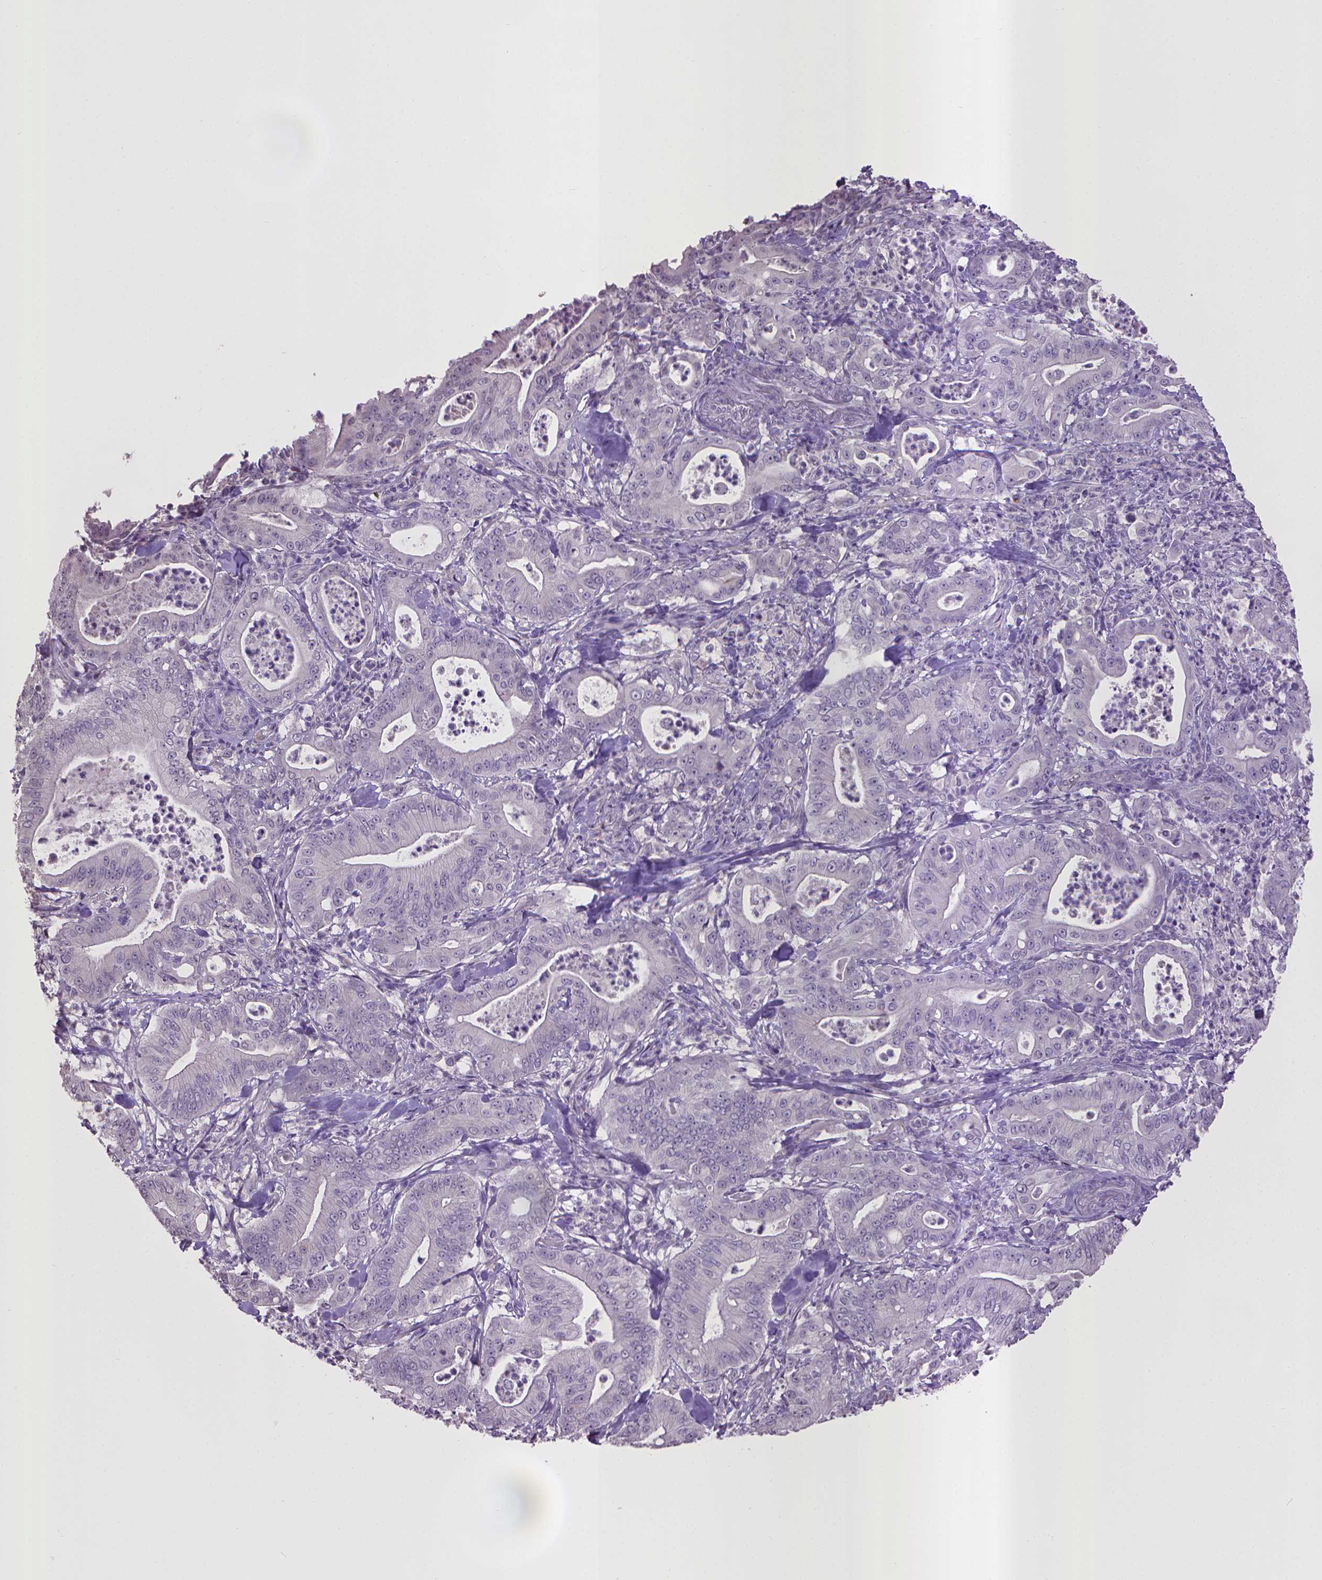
{"staining": {"intensity": "negative", "quantity": "none", "location": "none"}, "tissue": "pancreatic cancer", "cell_type": "Tumor cells", "image_type": "cancer", "snomed": [{"axis": "morphology", "description": "Adenocarcinoma, NOS"}, {"axis": "topography", "description": "Pancreas"}], "caption": "Immunohistochemistry image of human pancreatic cancer (adenocarcinoma) stained for a protein (brown), which shows no staining in tumor cells.", "gene": "CPM", "patient": {"sex": "male", "age": 71}}